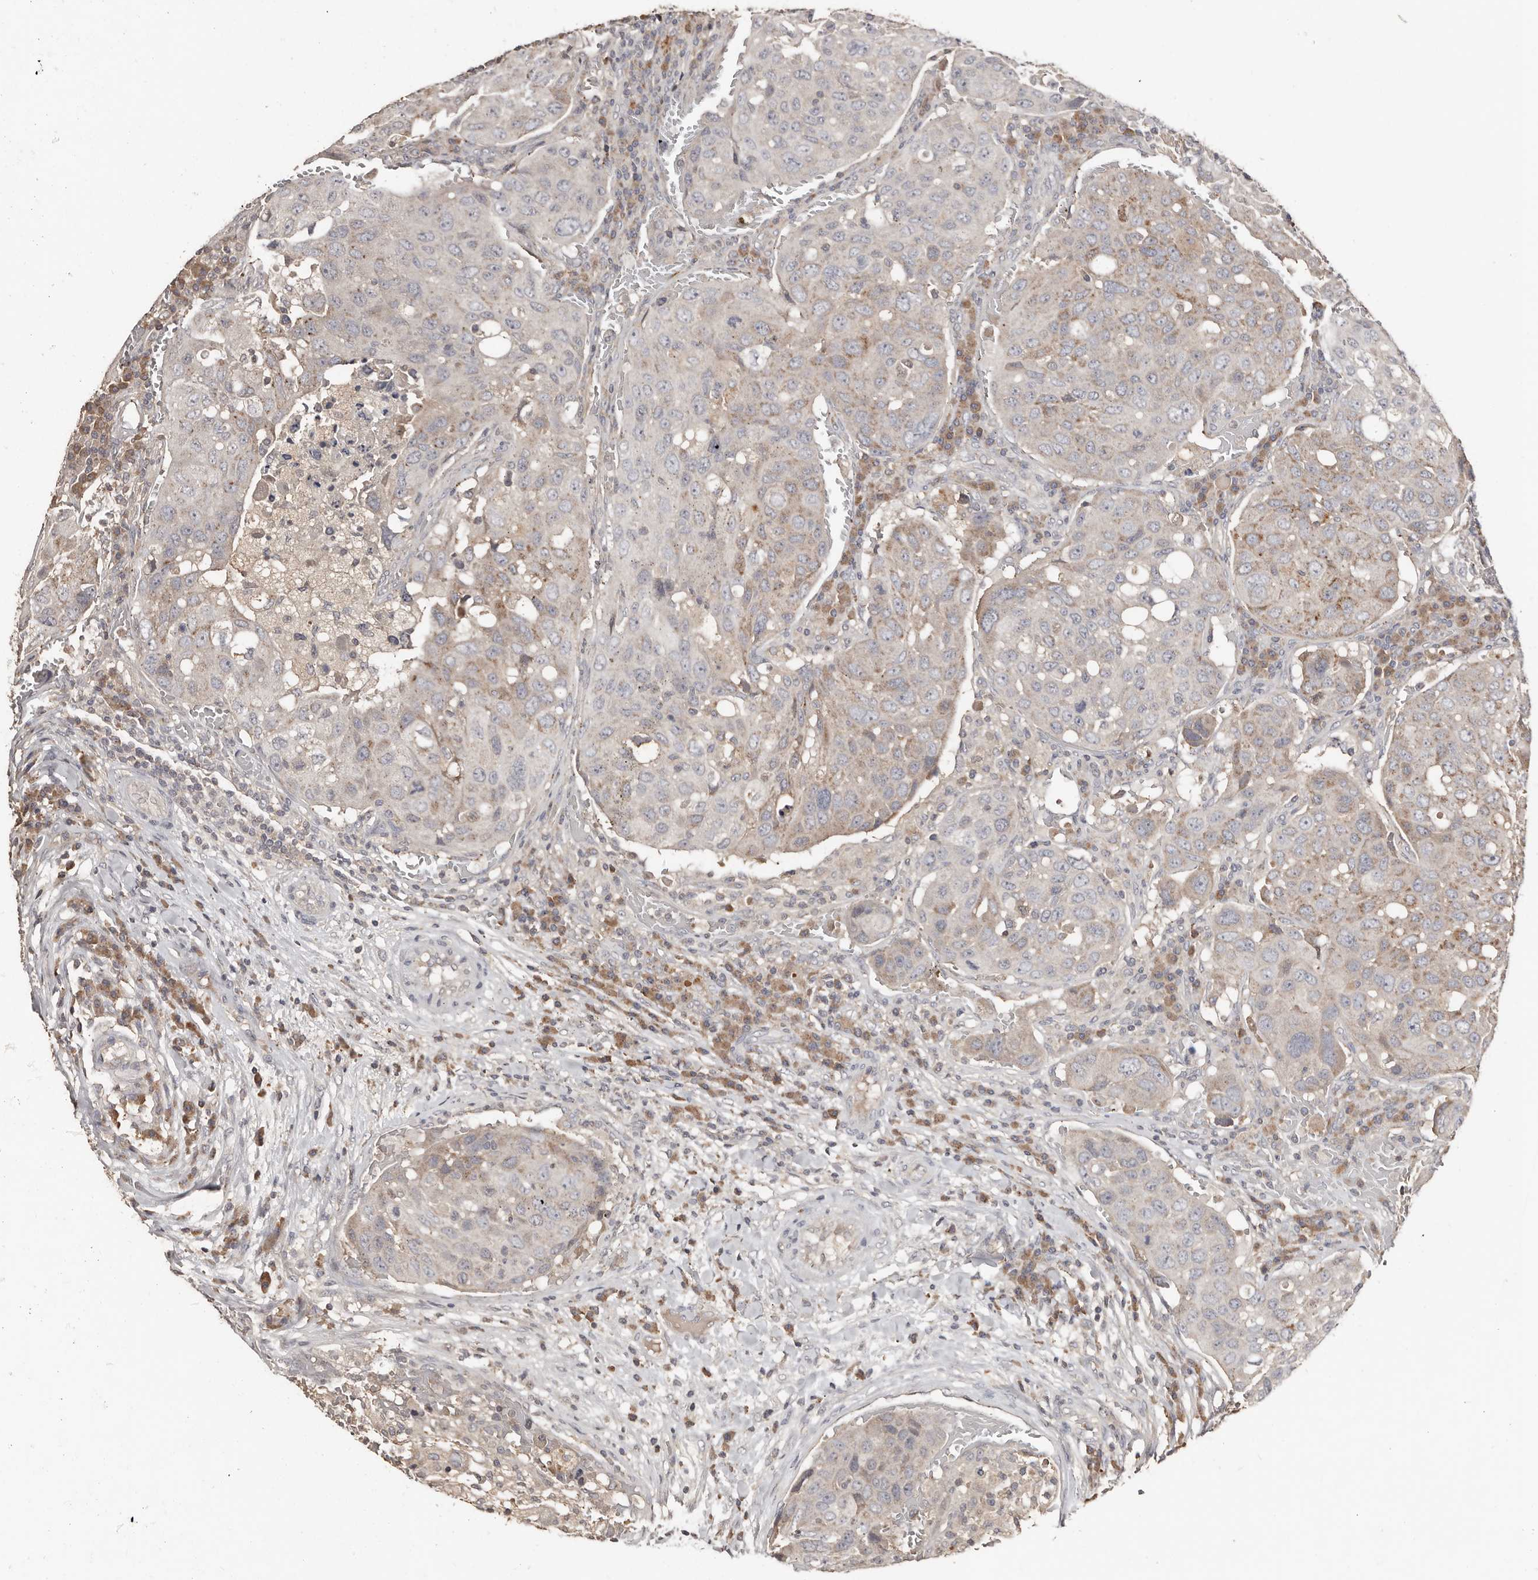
{"staining": {"intensity": "moderate", "quantity": "<25%", "location": "cytoplasmic/membranous"}, "tissue": "urothelial cancer", "cell_type": "Tumor cells", "image_type": "cancer", "snomed": [{"axis": "morphology", "description": "Urothelial carcinoma, High grade"}, {"axis": "topography", "description": "Lymph node"}, {"axis": "topography", "description": "Urinary bladder"}], "caption": "The image shows staining of high-grade urothelial carcinoma, revealing moderate cytoplasmic/membranous protein positivity (brown color) within tumor cells.", "gene": "SLC39A2", "patient": {"sex": "male", "age": 51}}